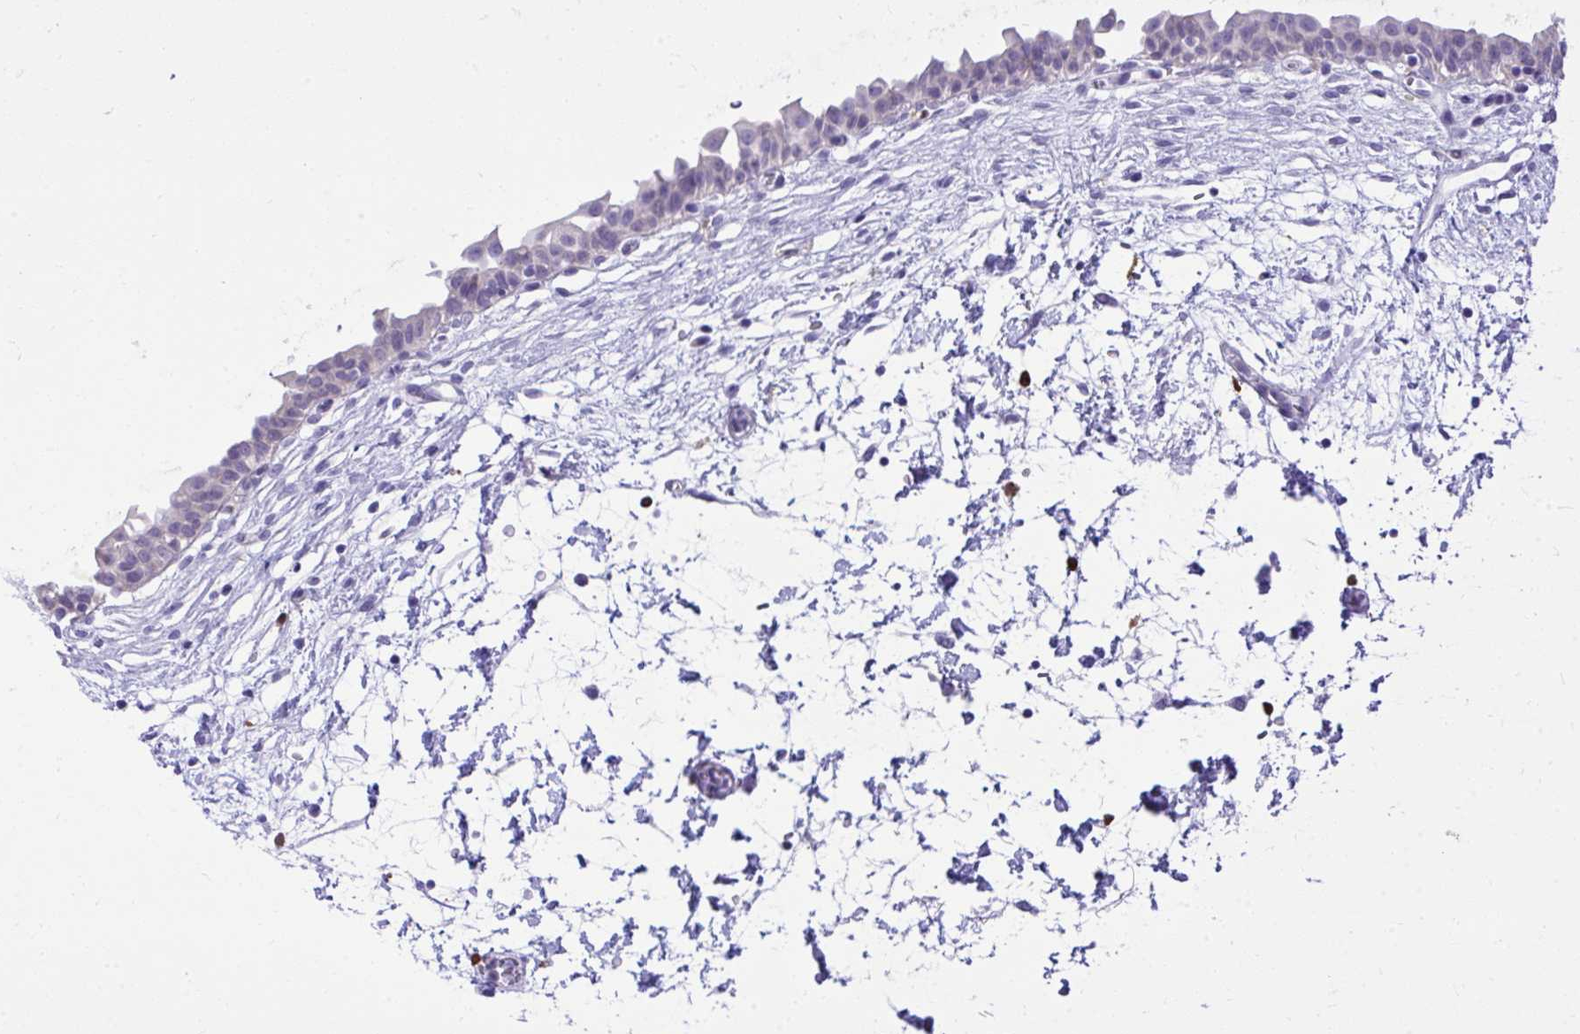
{"staining": {"intensity": "negative", "quantity": "none", "location": "none"}, "tissue": "urinary bladder", "cell_type": "Urothelial cells", "image_type": "normal", "snomed": [{"axis": "morphology", "description": "Normal tissue, NOS"}, {"axis": "topography", "description": "Urinary bladder"}], "caption": "This is a histopathology image of immunohistochemistry staining of benign urinary bladder, which shows no expression in urothelial cells. (DAB (3,3'-diaminobenzidine) immunohistochemistry with hematoxylin counter stain).", "gene": "PSD", "patient": {"sex": "male", "age": 37}}